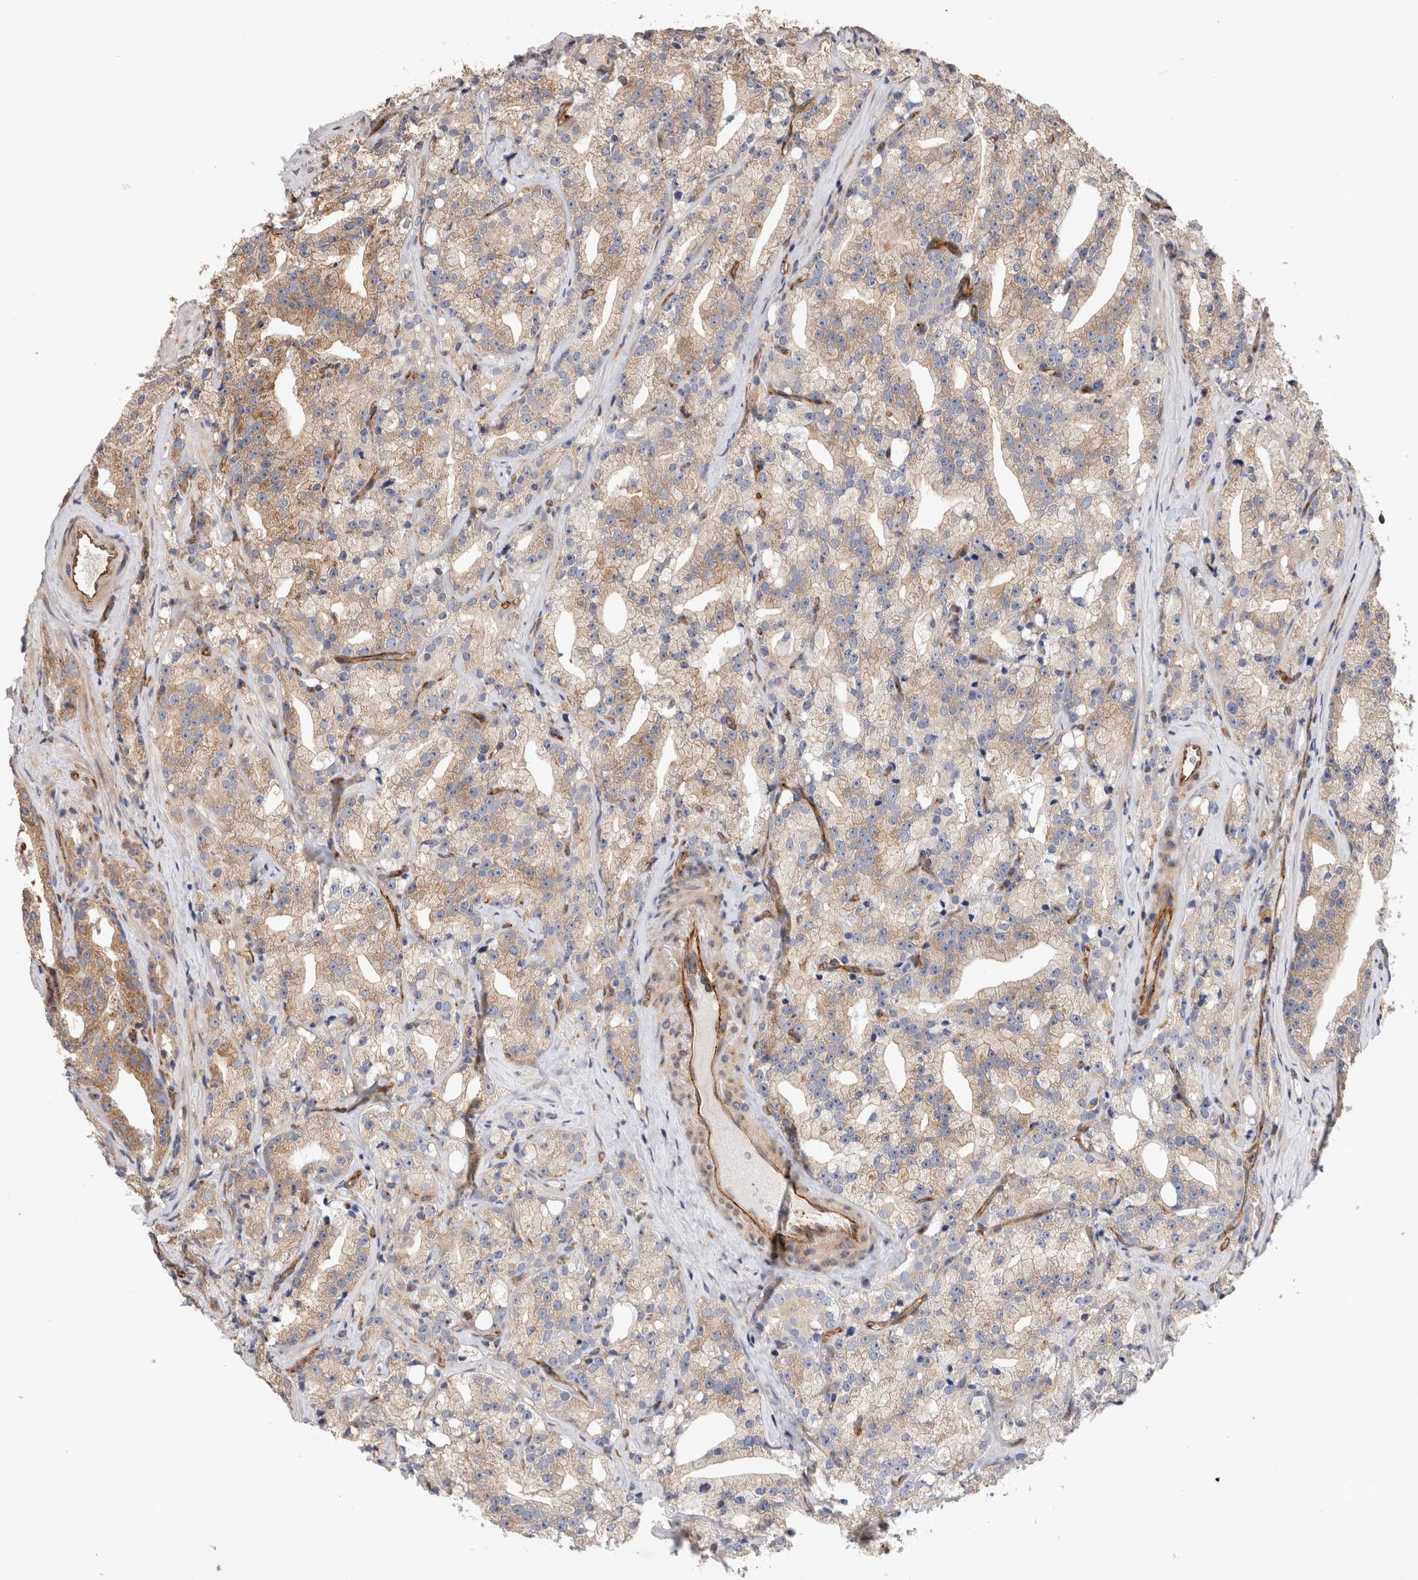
{"staining": {"intensity": "weak", "quantity": ">75%", "location": "cytoplasmic/membranous"}, "tissue": "prostate cancer", "cell_type": "Tumor cells", "image_type": "cancer", "snomed": [{"axis": "morphology", "description": "Adenocarcinoma, High grade"}, {"axis": "topography", "description": "Prostate"}], "caption": "This micrograph displays immunohistochemistry staining of prostate cancer (high-grade adenocarcinoma), with low weak cytoplasmic/membranous expression in about >75% of tumor cells.", "gene": "BNIP2", "patient": {"sex": "male", "age": 64}}